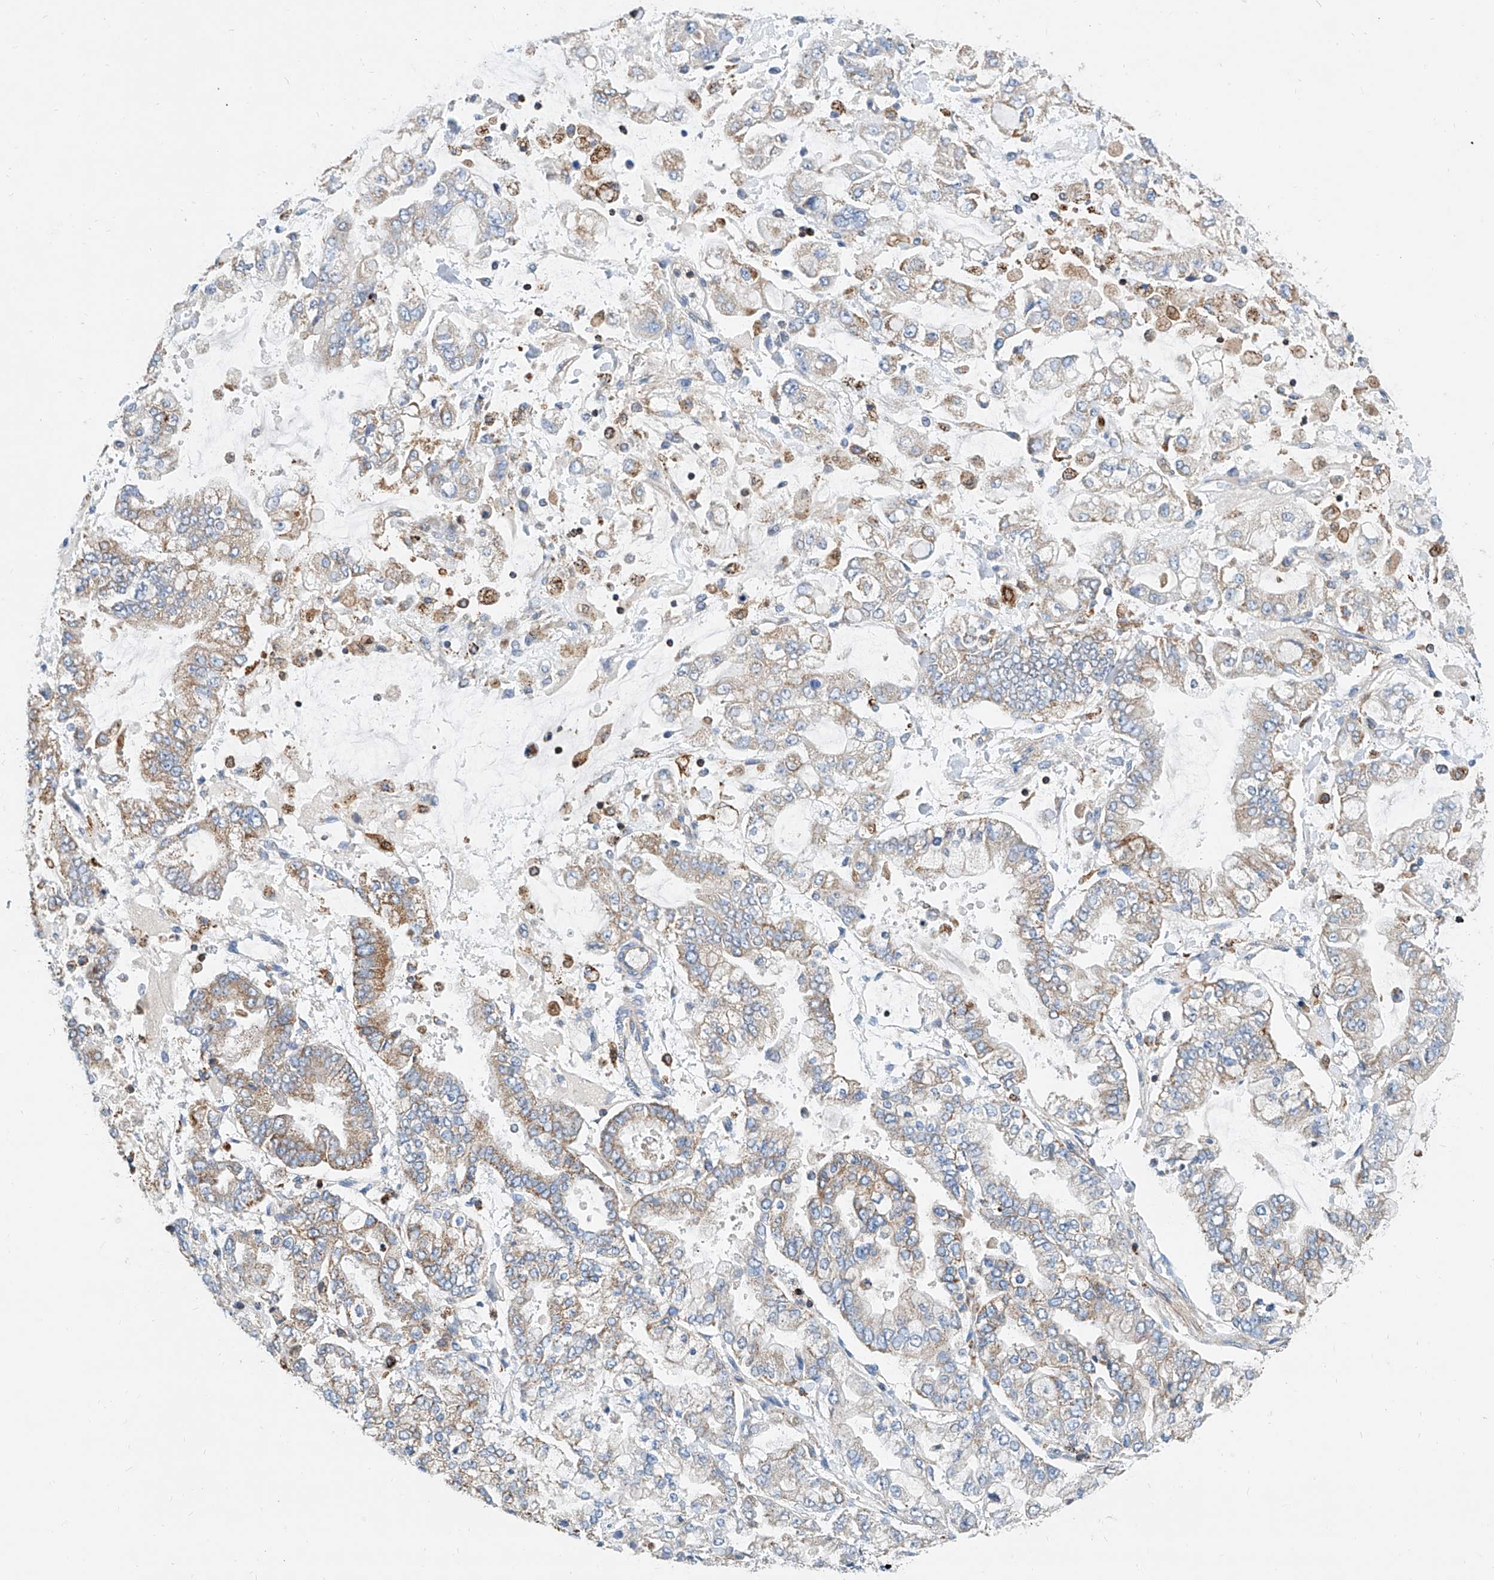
{"staining": {"intensity": "weak", "quantity": "25%-75%", "location": "cytoplasmic/membranous"}, "tissue": "stomach cancer", "cell_type": "Tumor cells", "image_type": "cancer", "snomed": [{"axis": "morphology", "description": "Normal tissue, NOS"}, {"axis": "morphology", "description": "Adenocarcinoma, NOS"}, {"axis": "topography", "description": "Stomach, upper"}, {"axis": "topography", "description": "Stomach"}], "caption": "Stomach cancer was stained to show a protein in brown. There is low levels of weak cytoplasmic/membranous expression in approximately 25%-75% of tumor cells.", "gene": "CPNE5", "patient": {"sex": "male", "age": 76}}